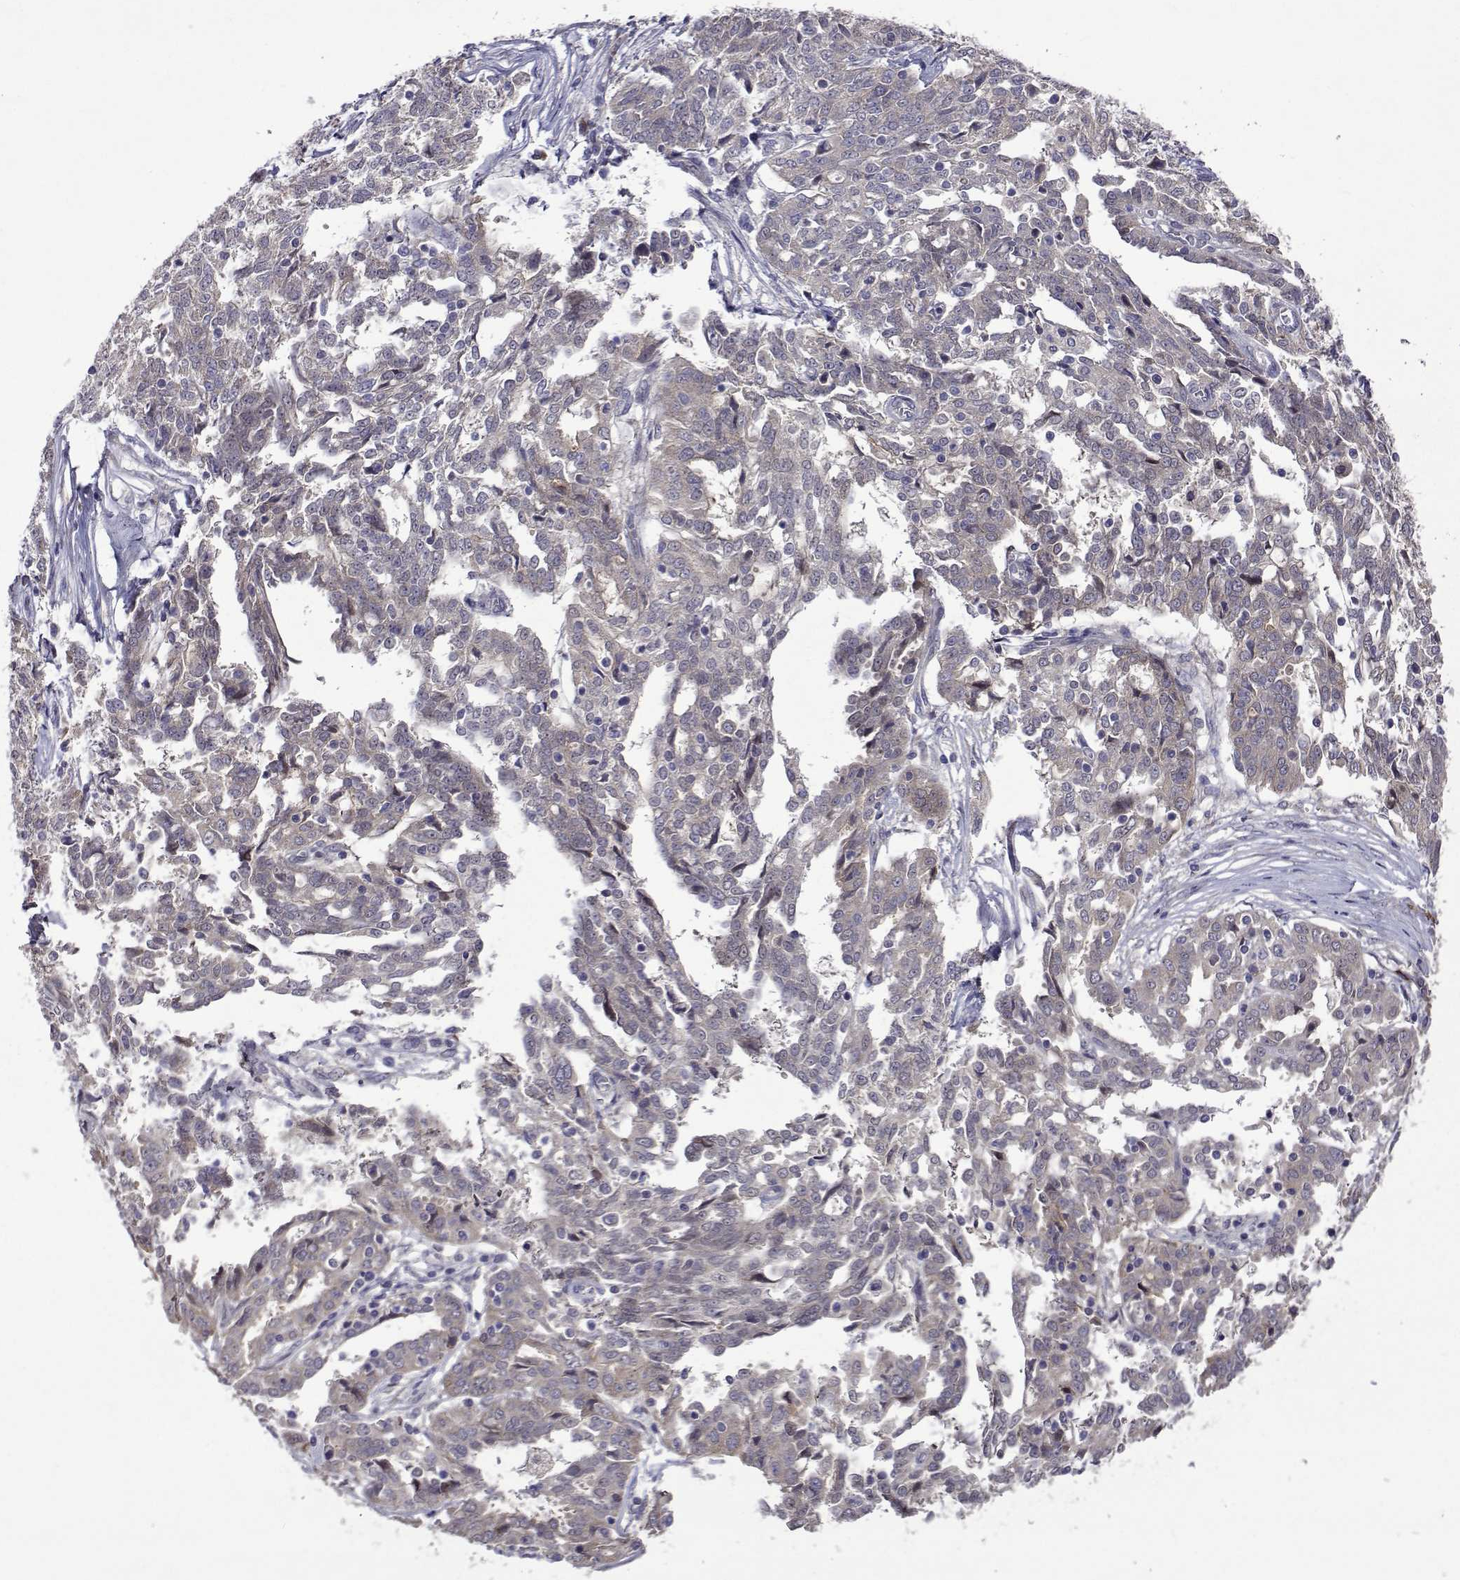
{"staining": {"intensity": "negative", "quantity": "none", "location": "none"}, "tissue": "ovarian cancer", "cell_type": "Tumor cells", "image_type": "cancer", "snomed": [{"axis": "morphology", "description": "Cystadenocarcinoma, serous, NOS"}, {"axis": "topography", "description": "Ovary"}], "caption": "This is an immunohistochemistry (IHC) photomicrograph of human ovarian cancer. There is no expression in tumor cells.", "gene": "TARBP2", "patient": {"sex": "female", "age": 67}}